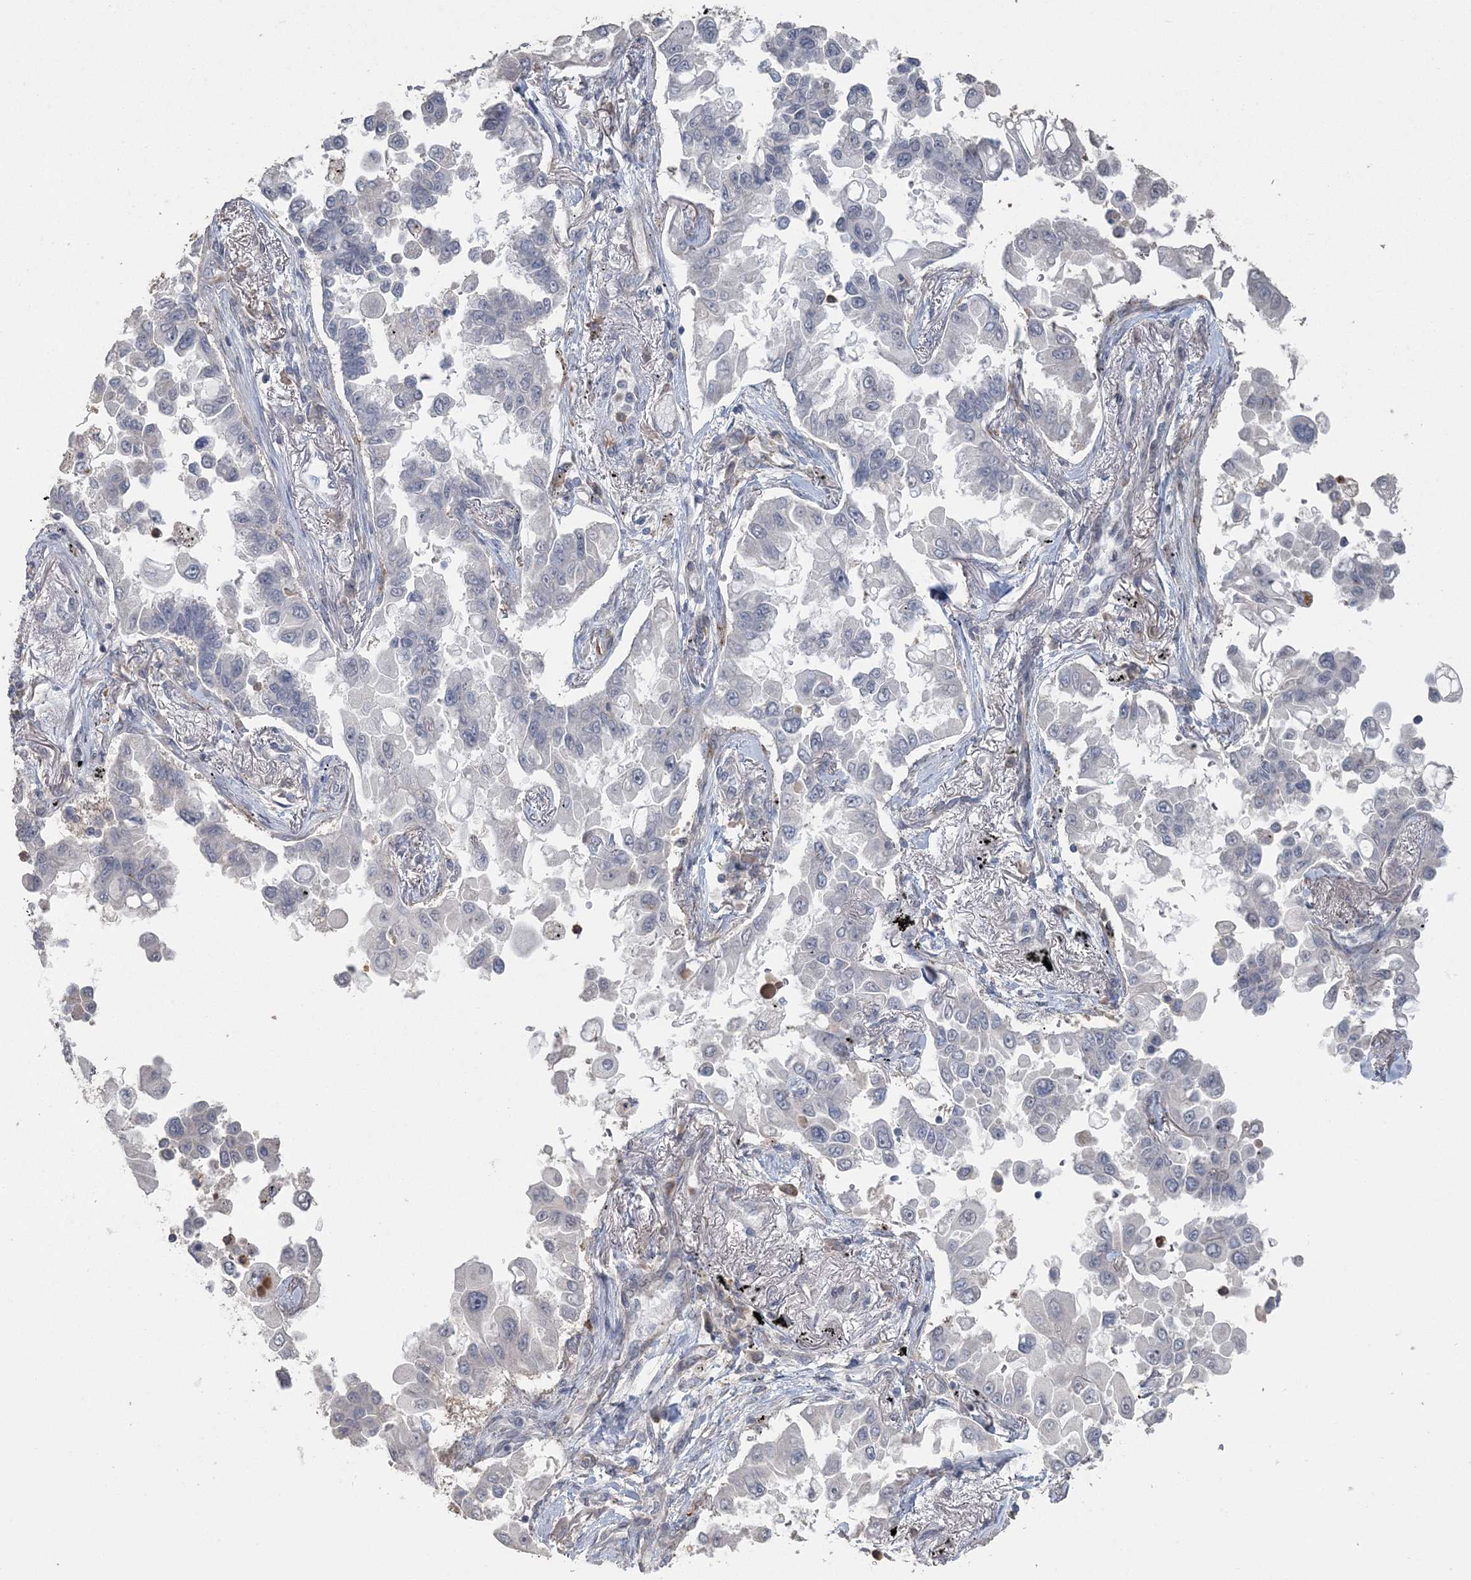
{"staining": {"intensity": "negative", "quantity": "none", "location": "none"}, "tissue": "lung cancer", "cell_type": "Tumor cells", "image_type": "cancer", "snomed": [{"axis": "morphology", "description": "Adenocarcinoma, NOS"}, {"axis": "topography", "description": "Lung"}], "caption": "A photomicrograph of lung cancer (adenocarcinoma) stained for a protein exhibits no brown staining in tumor cells.", "gene": "UIMC1", "patient": {"sex": "female", "age": 67}}